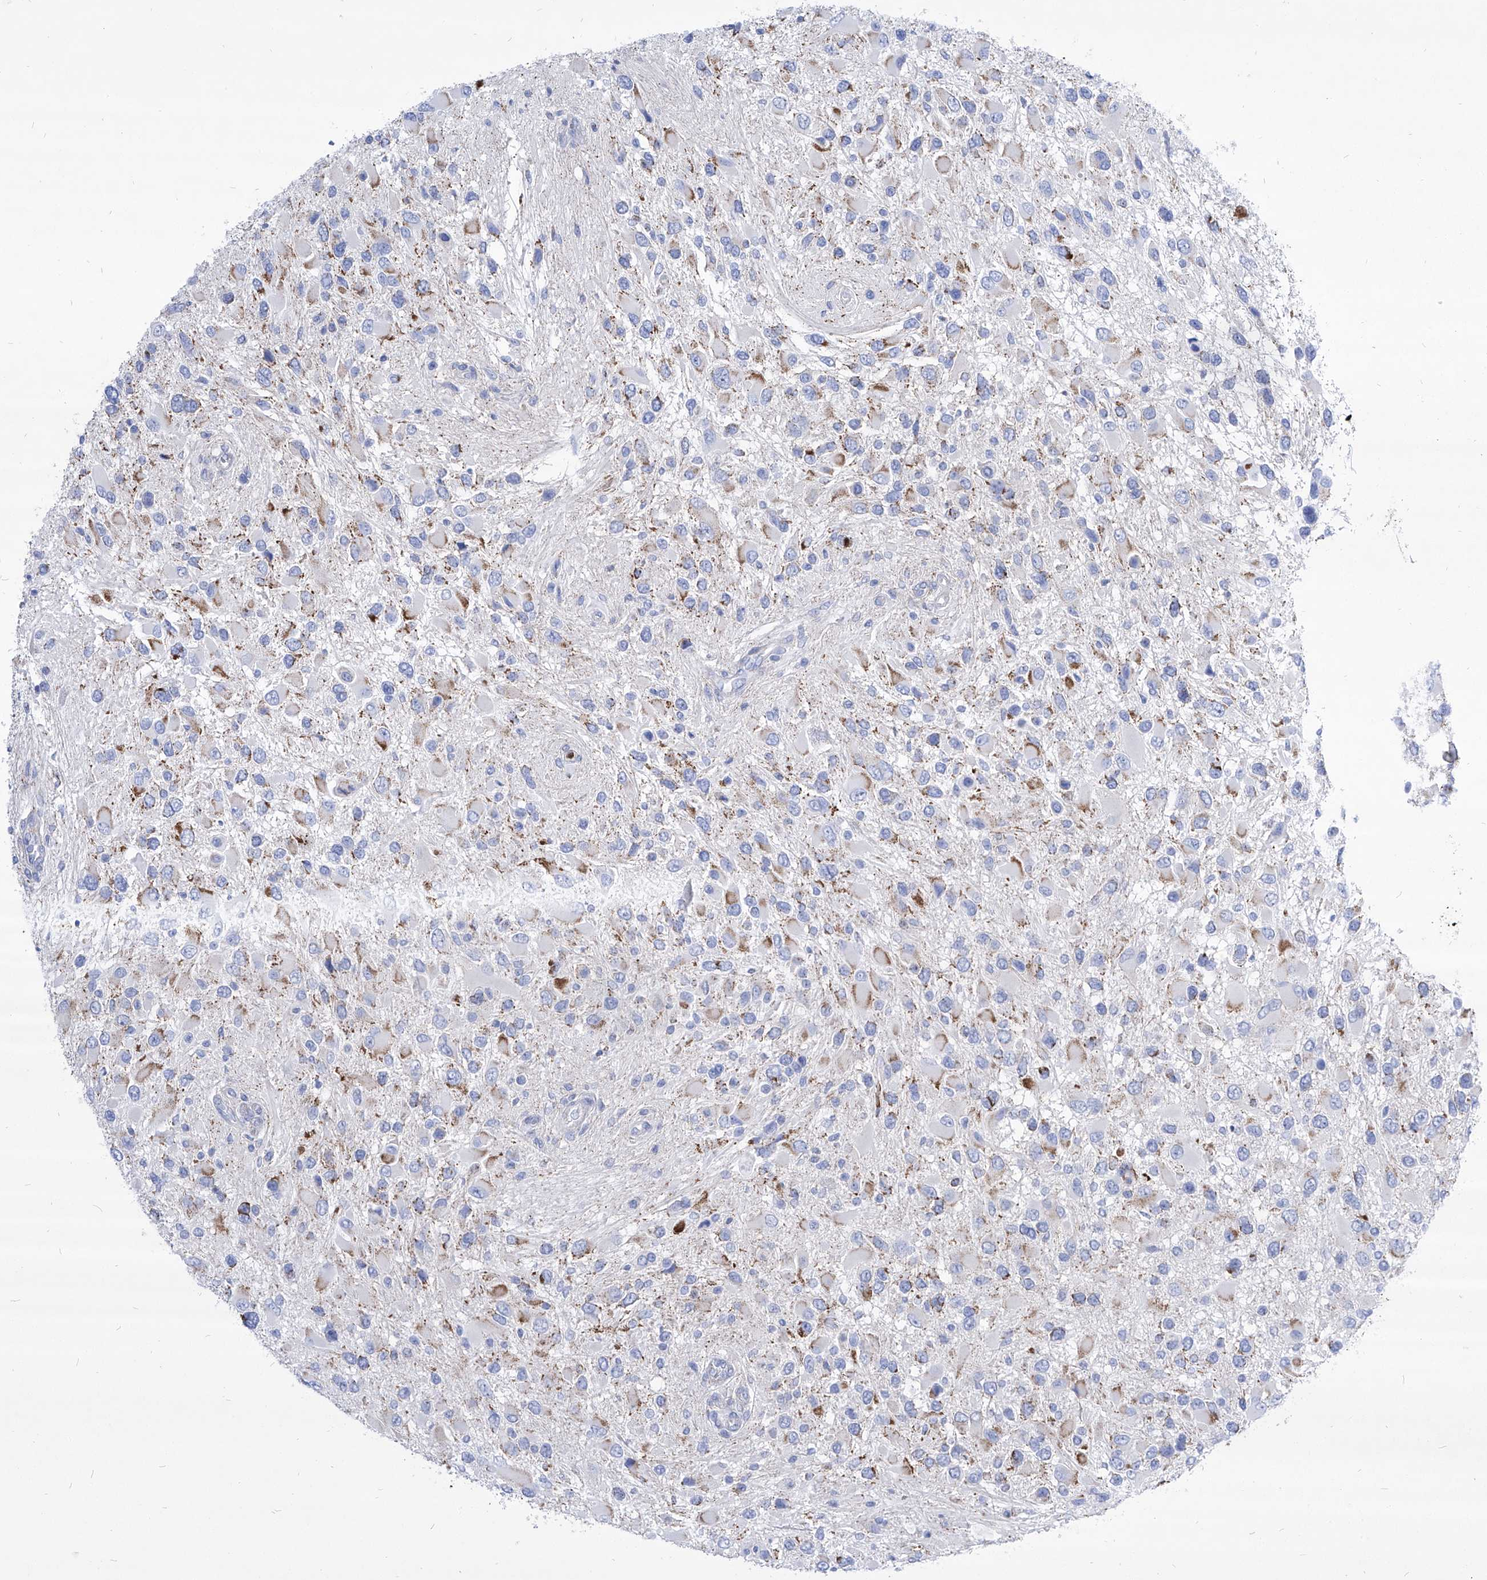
{"staining": {"intensity": "moderate", "quantity": "<25%", "location": "cytoplasmic/membranous"}, "tissue": "glioma", "cell_type": "Tumor cells", "image_type": "cancer", "snomed": [{"axis": "morphology", "description": "Glioma, malignant, High grade"}, {"axis": "topography", "description": "Brain"}], "caption": "Immunohistochemical staining of human glioma reveals low levels of moderate cytoplasmic/membranous protein expression in approximately <25% of tumor cells.", "gene": "COQ3", "patient": {"sex": "male", "age": 53}}